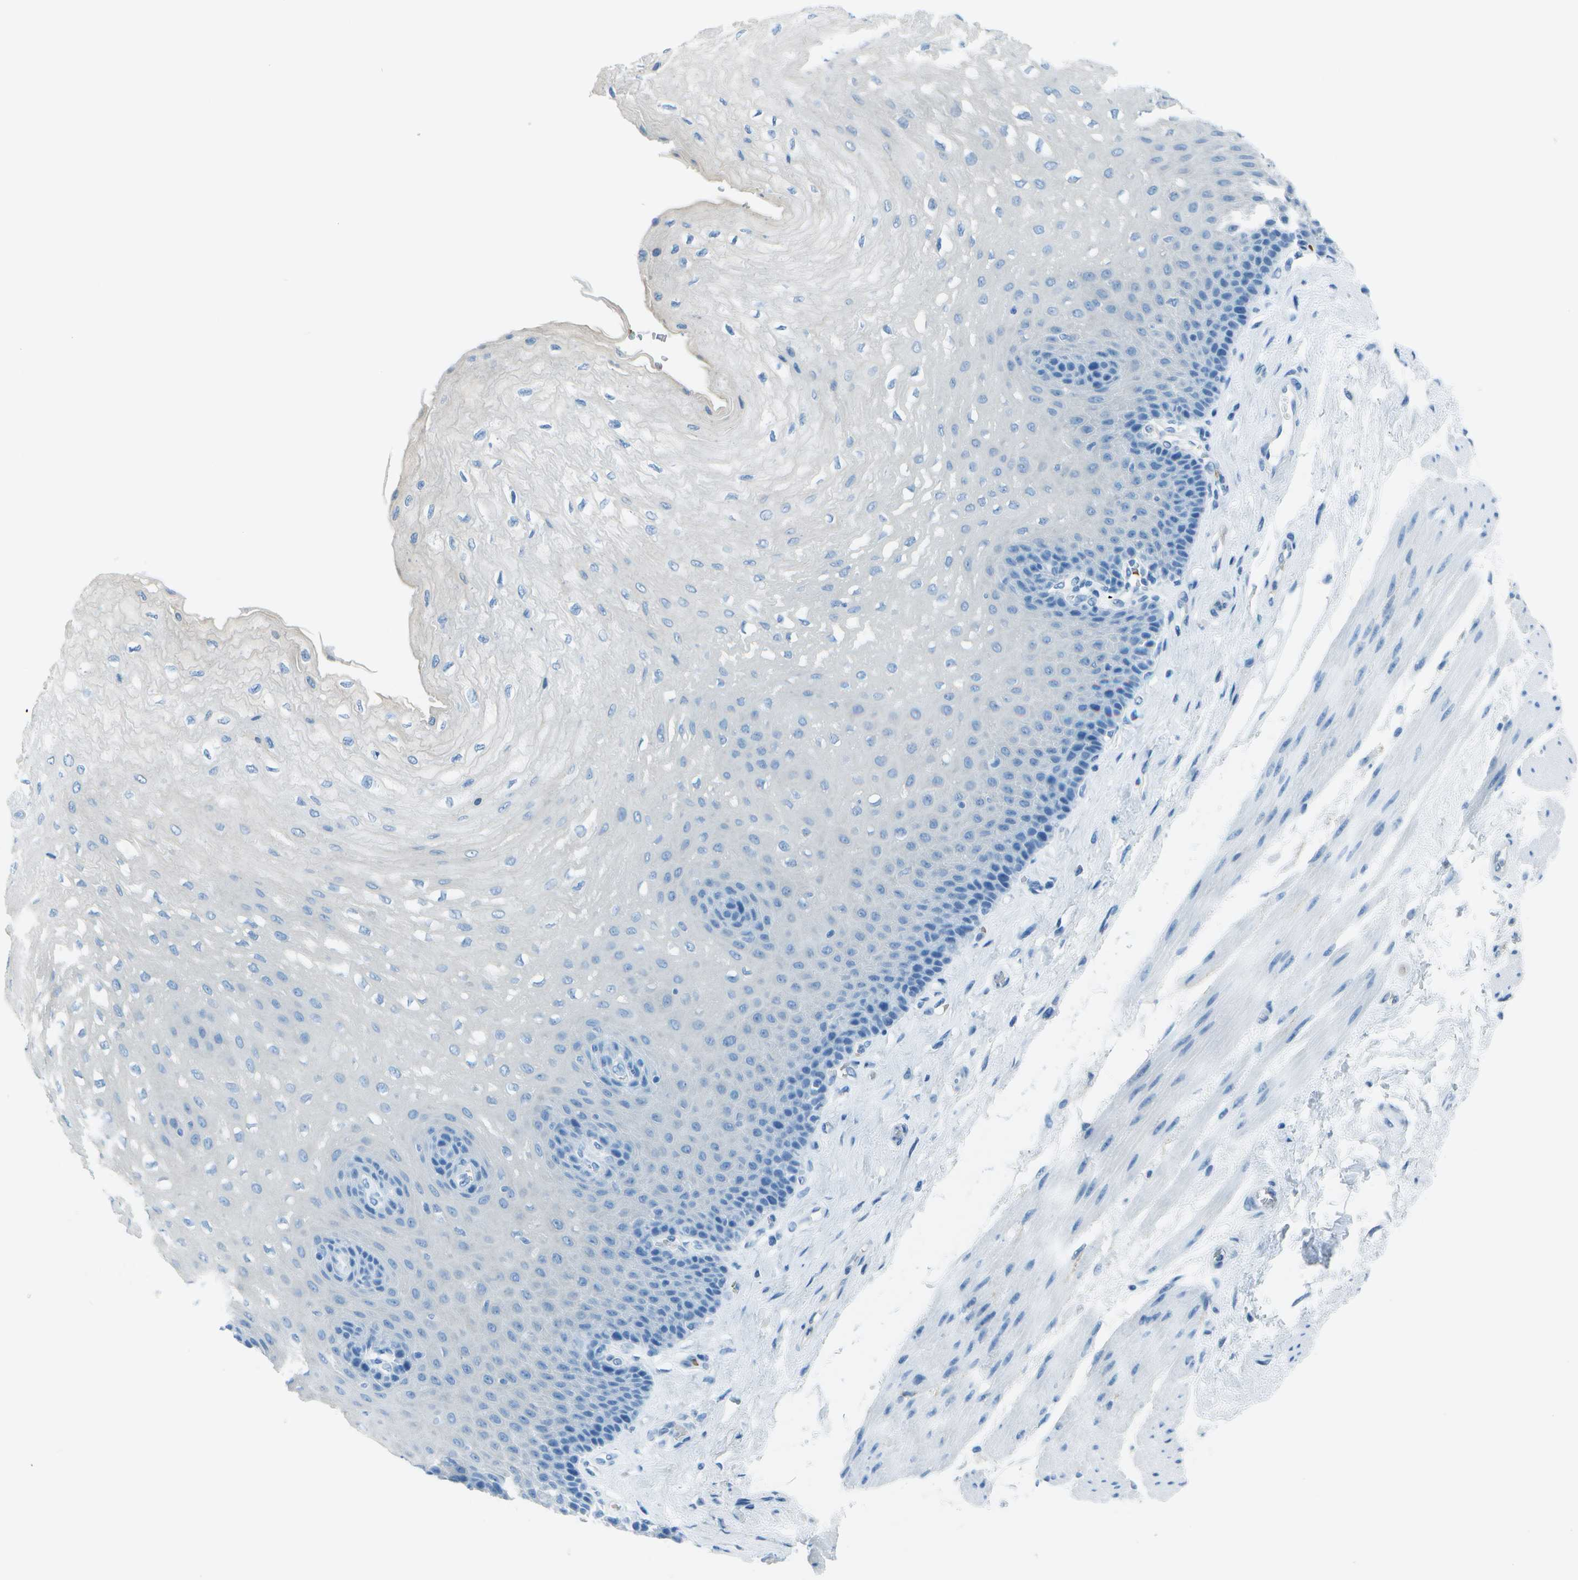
{"staining": {"intensity": "negative", "quantity": "none", "location": "none"}, "tissue": "esophagus", "cell_type": "Squamous epithelial cells", "image_type": "normal", "snomed": [{"axis": "morphology", "description": "Normal tissue, NOS"}, {"axis": "topography", "description": "Esophagus"}], "caption": "A high-resolution photomicrograph shows immunohistochemistry staining of normal esophagus, which reveals no significant positivity in squamous epithelial cells.", "gene": "ASL", "patient": {"sex": "female", "age": 72}}